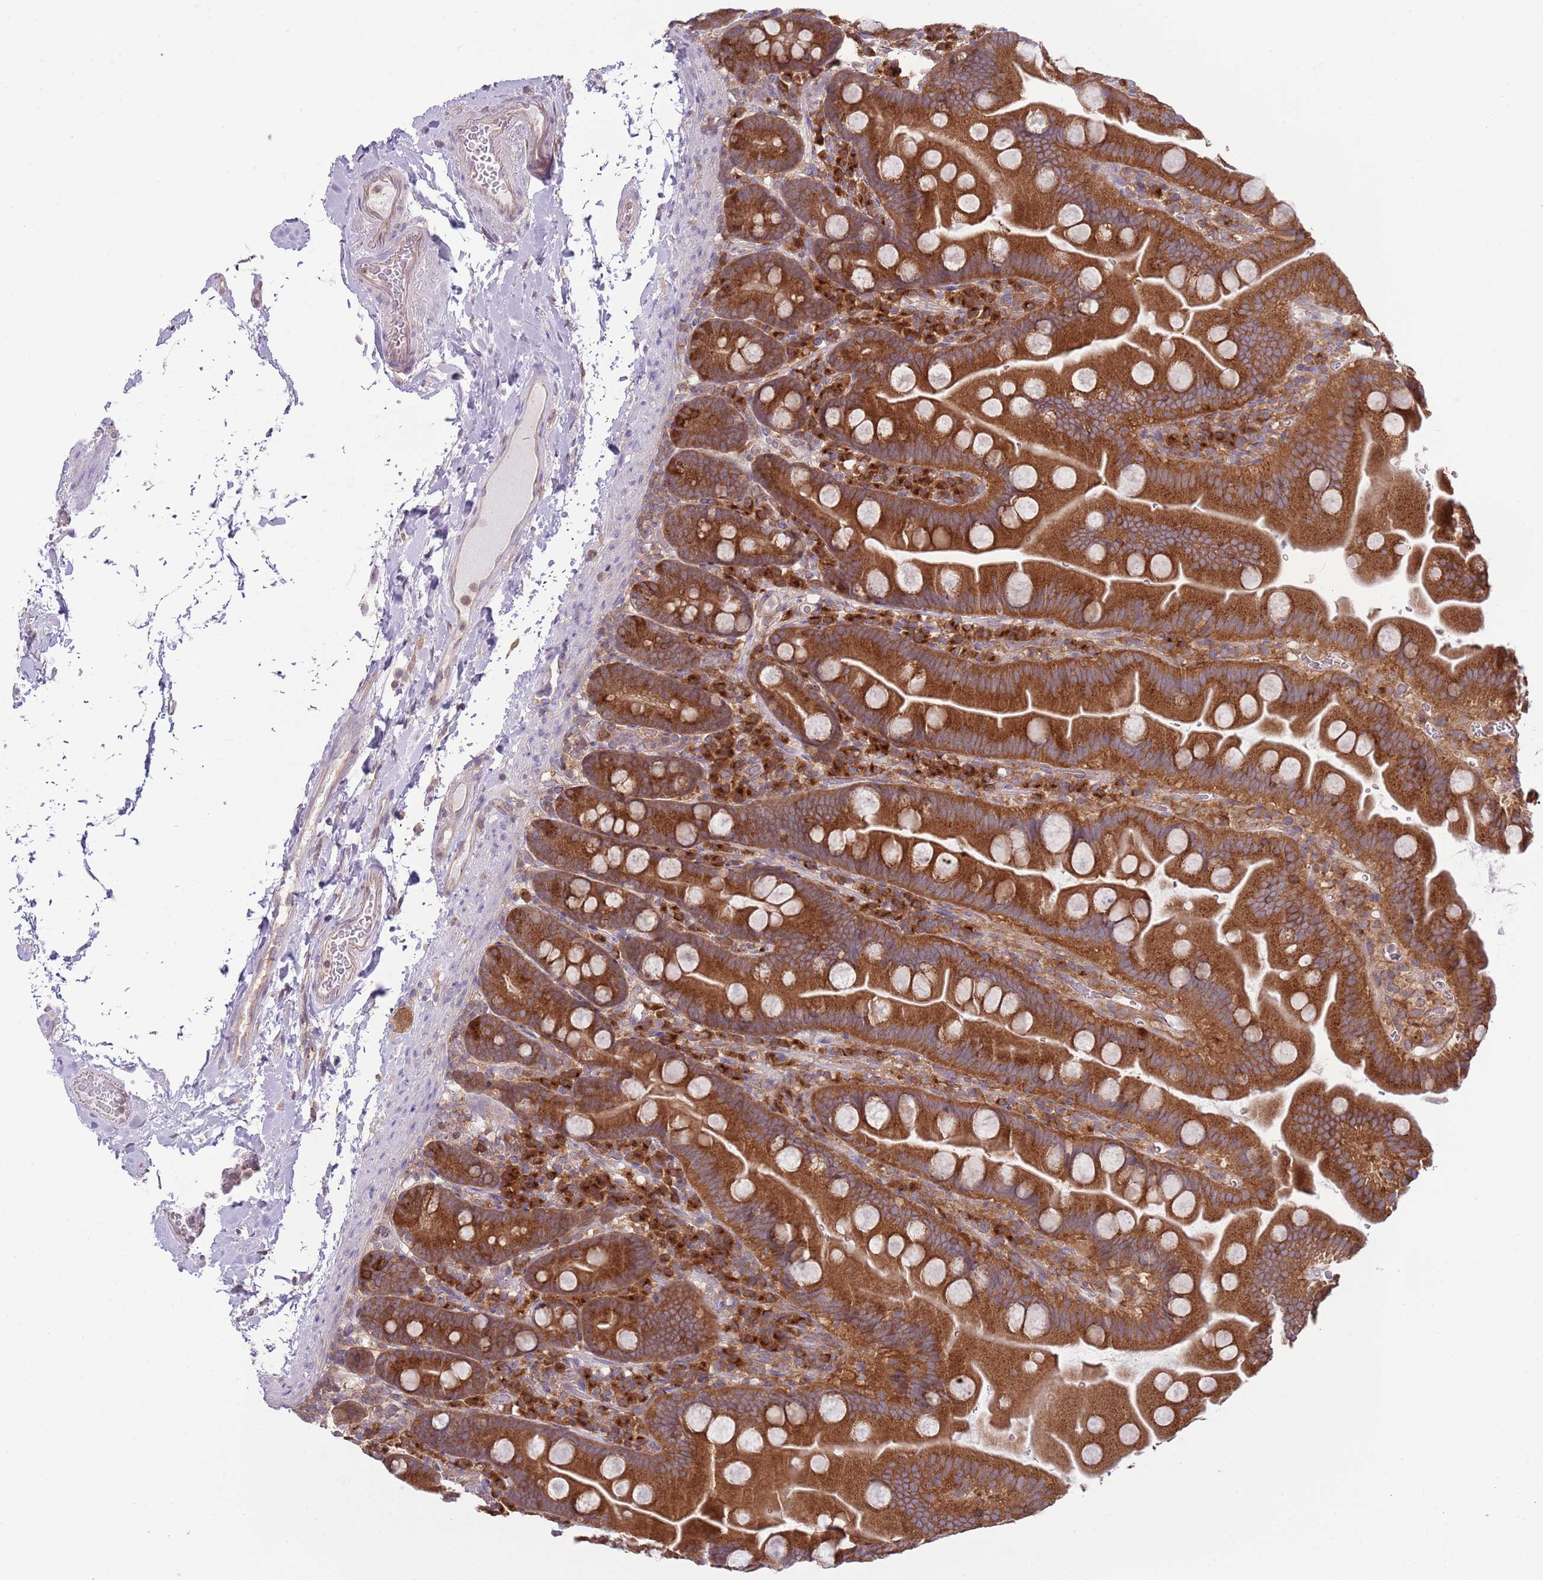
{"staining": {"intensity": "strong", "quantity": ">75%", "location": "cytoplasmic/membranous"}, "tissue": "small intestine", "cell_type": "Glandular cells", "image_type": "normal", "snomed": [{"axis": "morphology", "description": "Normal tissue, NOS"}, {"axis": "topography", "description": "Small intestine"}], "caption": "Small intestine was stained to show a protein in brown. There is high levels of strong cytoplasmic/membranous staining in approximately >75% of glandular cells.", "gene": "COPE", "patient": {"sex": "female", "age": 68}}